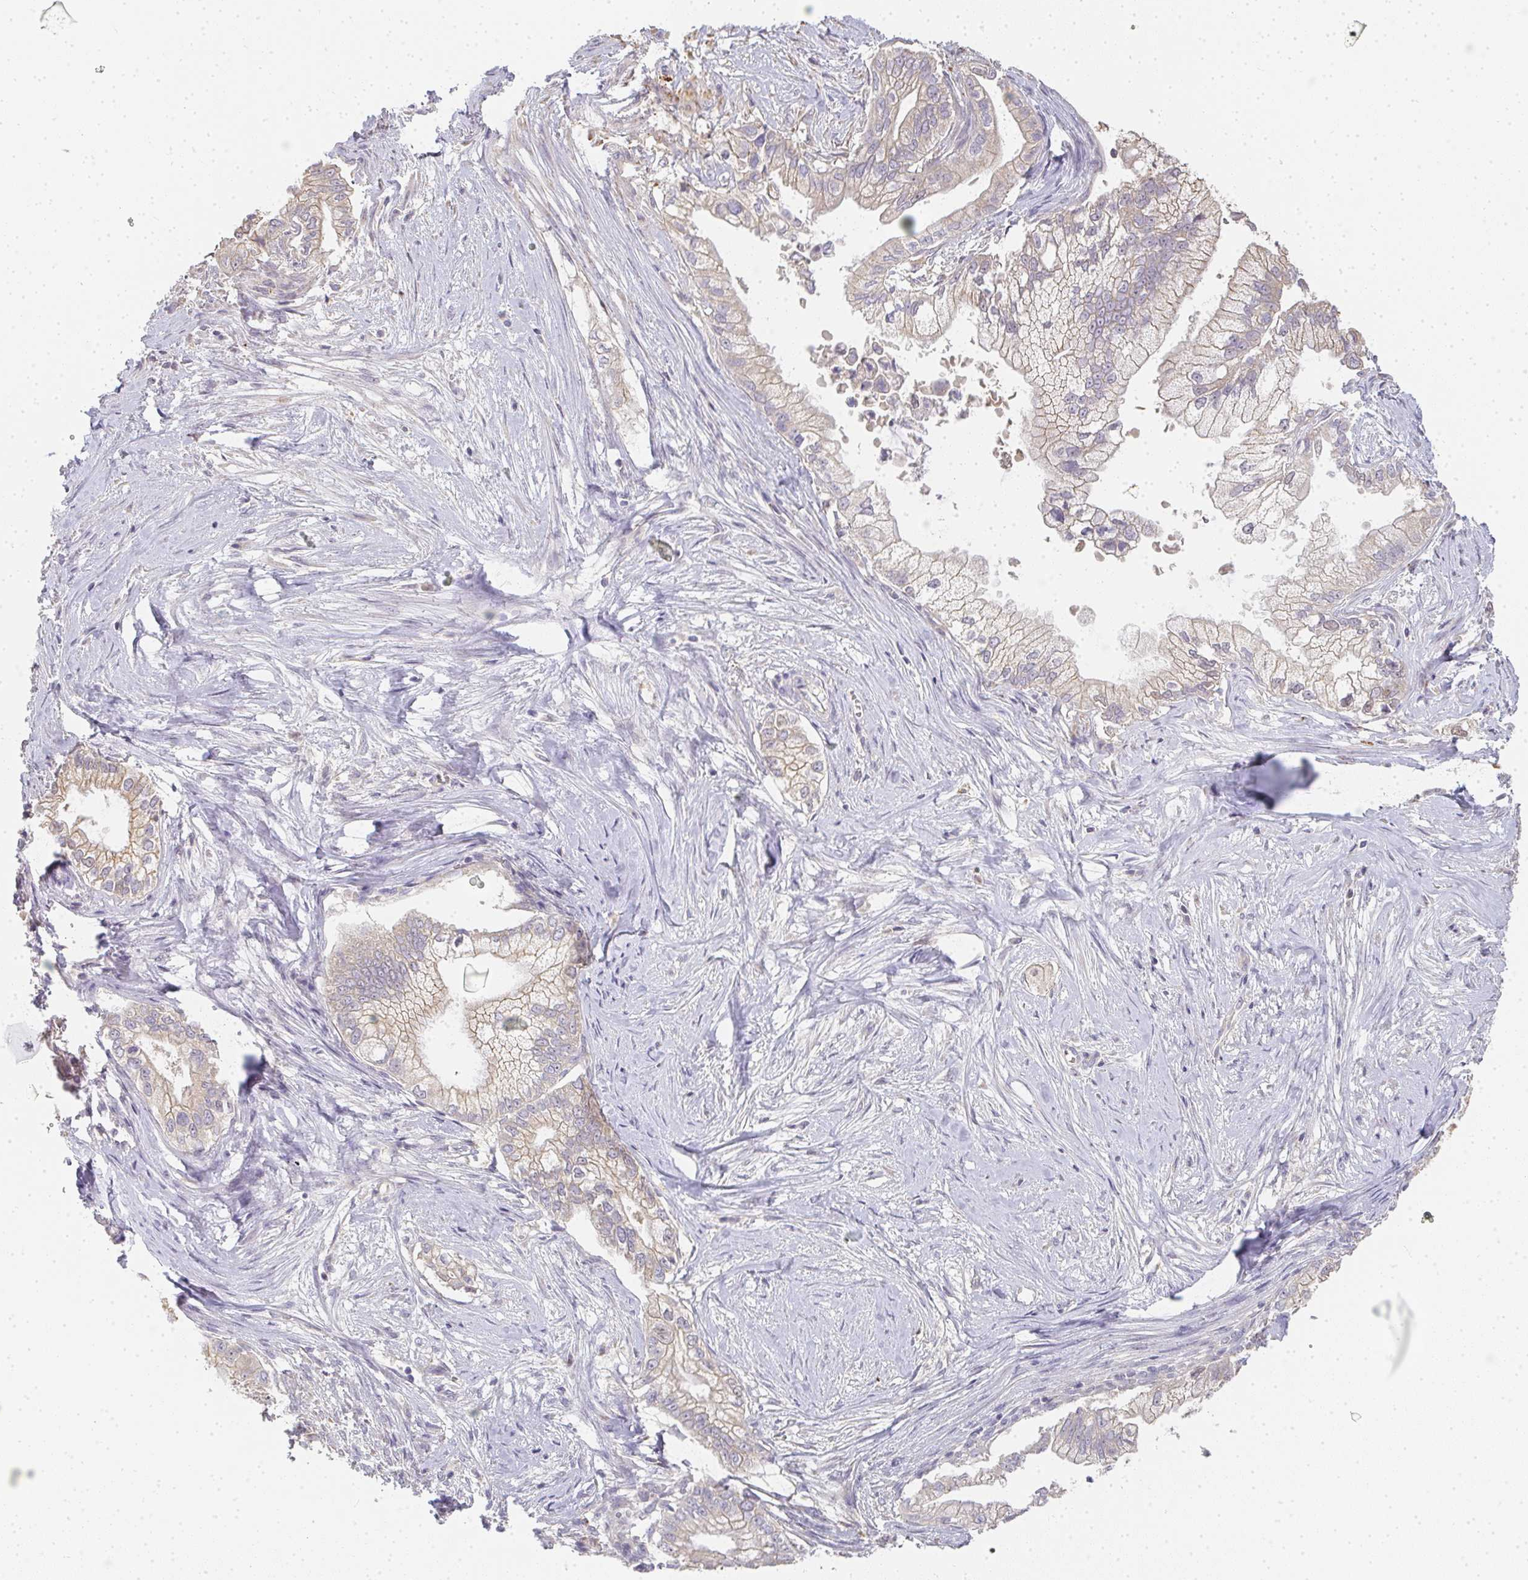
{"staining": {"intensity": "negative", "quantity": "none", "location": "none"}, "tissue": "pancreatic cancer", "cell_type": "Tumor cells", "image_type": "cancer", "snomed": [{"axis": "morphology", "description": "Adenocarcinoma, NOS"}, {"axis": "topography", "description": "Pancreas"}], "caption": "This is an IHC micrograph of human pancreatic cancer (adenocarcinoma). There is no positivity in tumor cells.", "gene": "SLC35B3", "patient": {"sex": "male", "age": 70}}